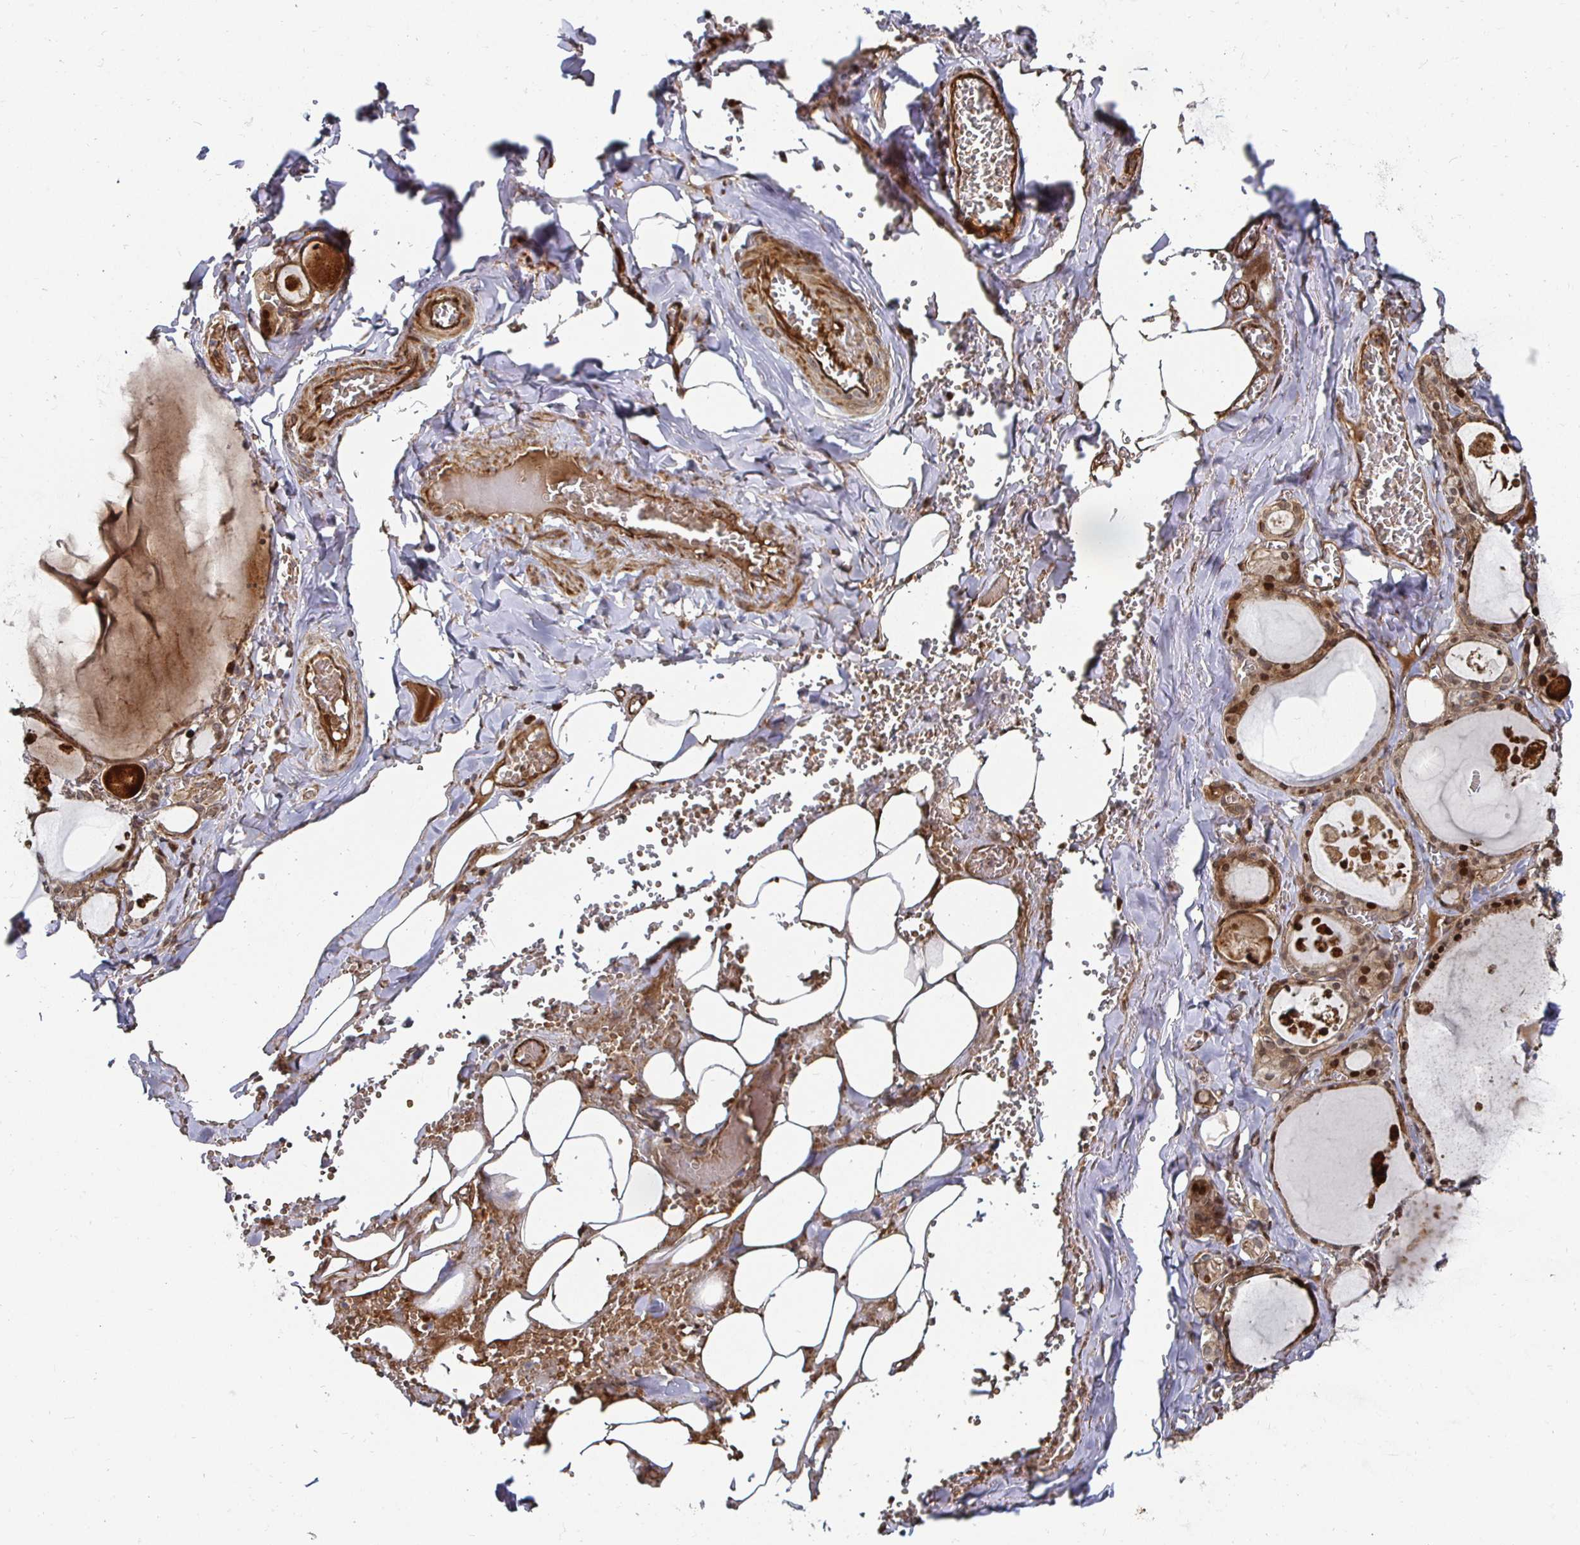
{"staining": {"intensity": "strong", "quantity": ">75%", "location": "cytoplasmic/membranous"}, "tissue": "thyroid gland", "cell_type": "Glandular cells", "image_type": "normal", "snomed": [{"axis": "morphology", "description": "Normal tissue, NOS"}, {"axis": "topography", "description": "Thyroid gland"}], "caption": "Brown immunohistochemical staining in normal thyroid gland exhibits strong cytoplasmic/membranous staining in approximately >75% of glandular cells.", "gene": "TBKBP1", "patient": {"sex": "male", "age": 56}}